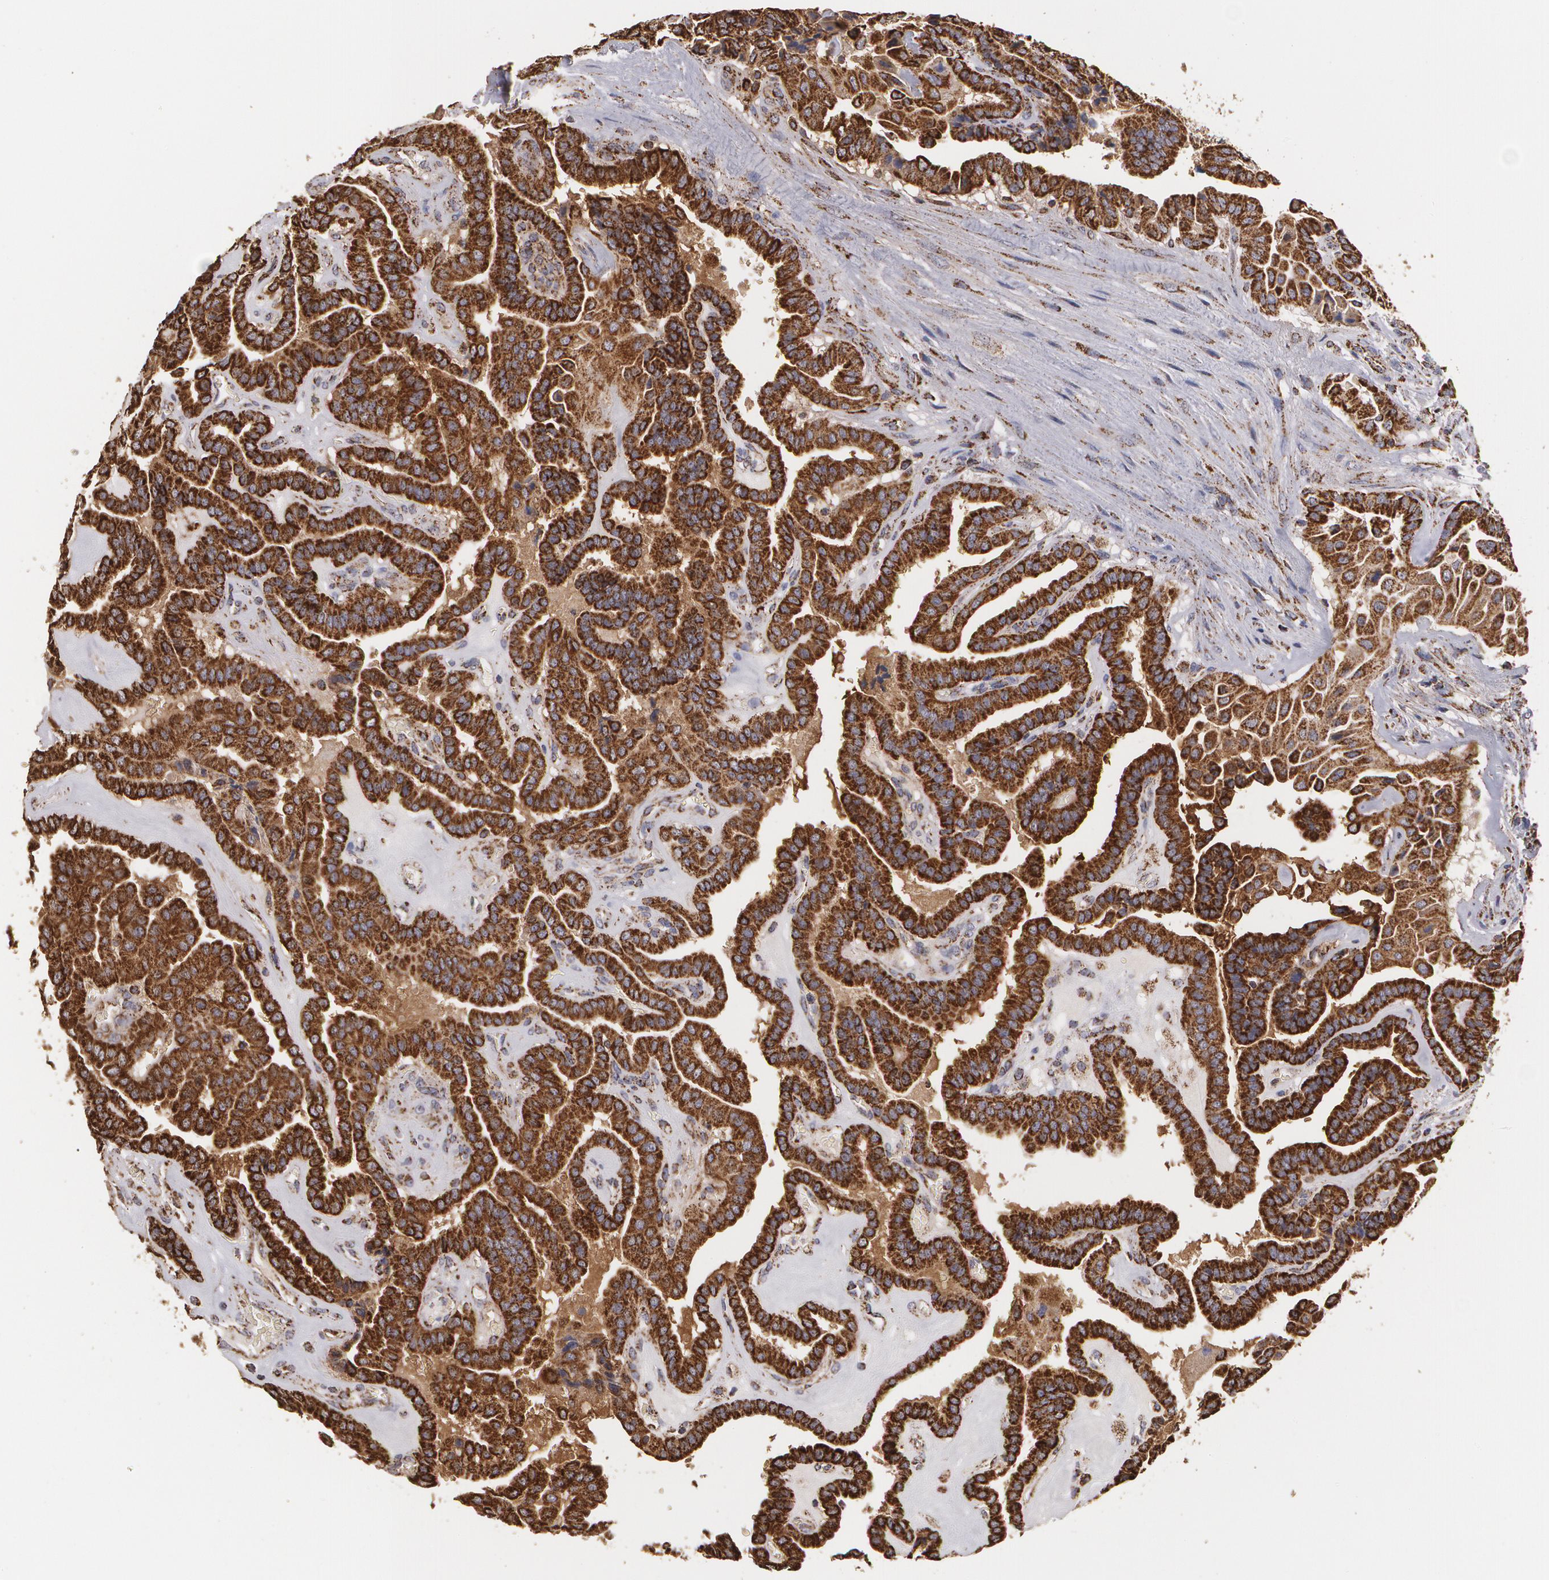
{"staining": {"intensity": "strong", "quantity": ">75%", "location": "cytoplasmic/membranous"}, "tissue": "thyroid cancer", "cell_type": "Tumor cells", "image_type": "cancer", "snomed": [{"axis": "morphology", "description": "Papillary adenocarcinoma, NOS"}, {"axis": "topography", "description": "Thyroid gland"}], "caption": "Strong cytoplasmic/membranous staining is identified in approximately >75% of tumor cells in papillary adenocarcinoma (thyroid). (DAB = brown stain, brightfield microscopy at high magnification).", "gene": "HSPD1", "patient": {"sex": "male", "age": 87}}